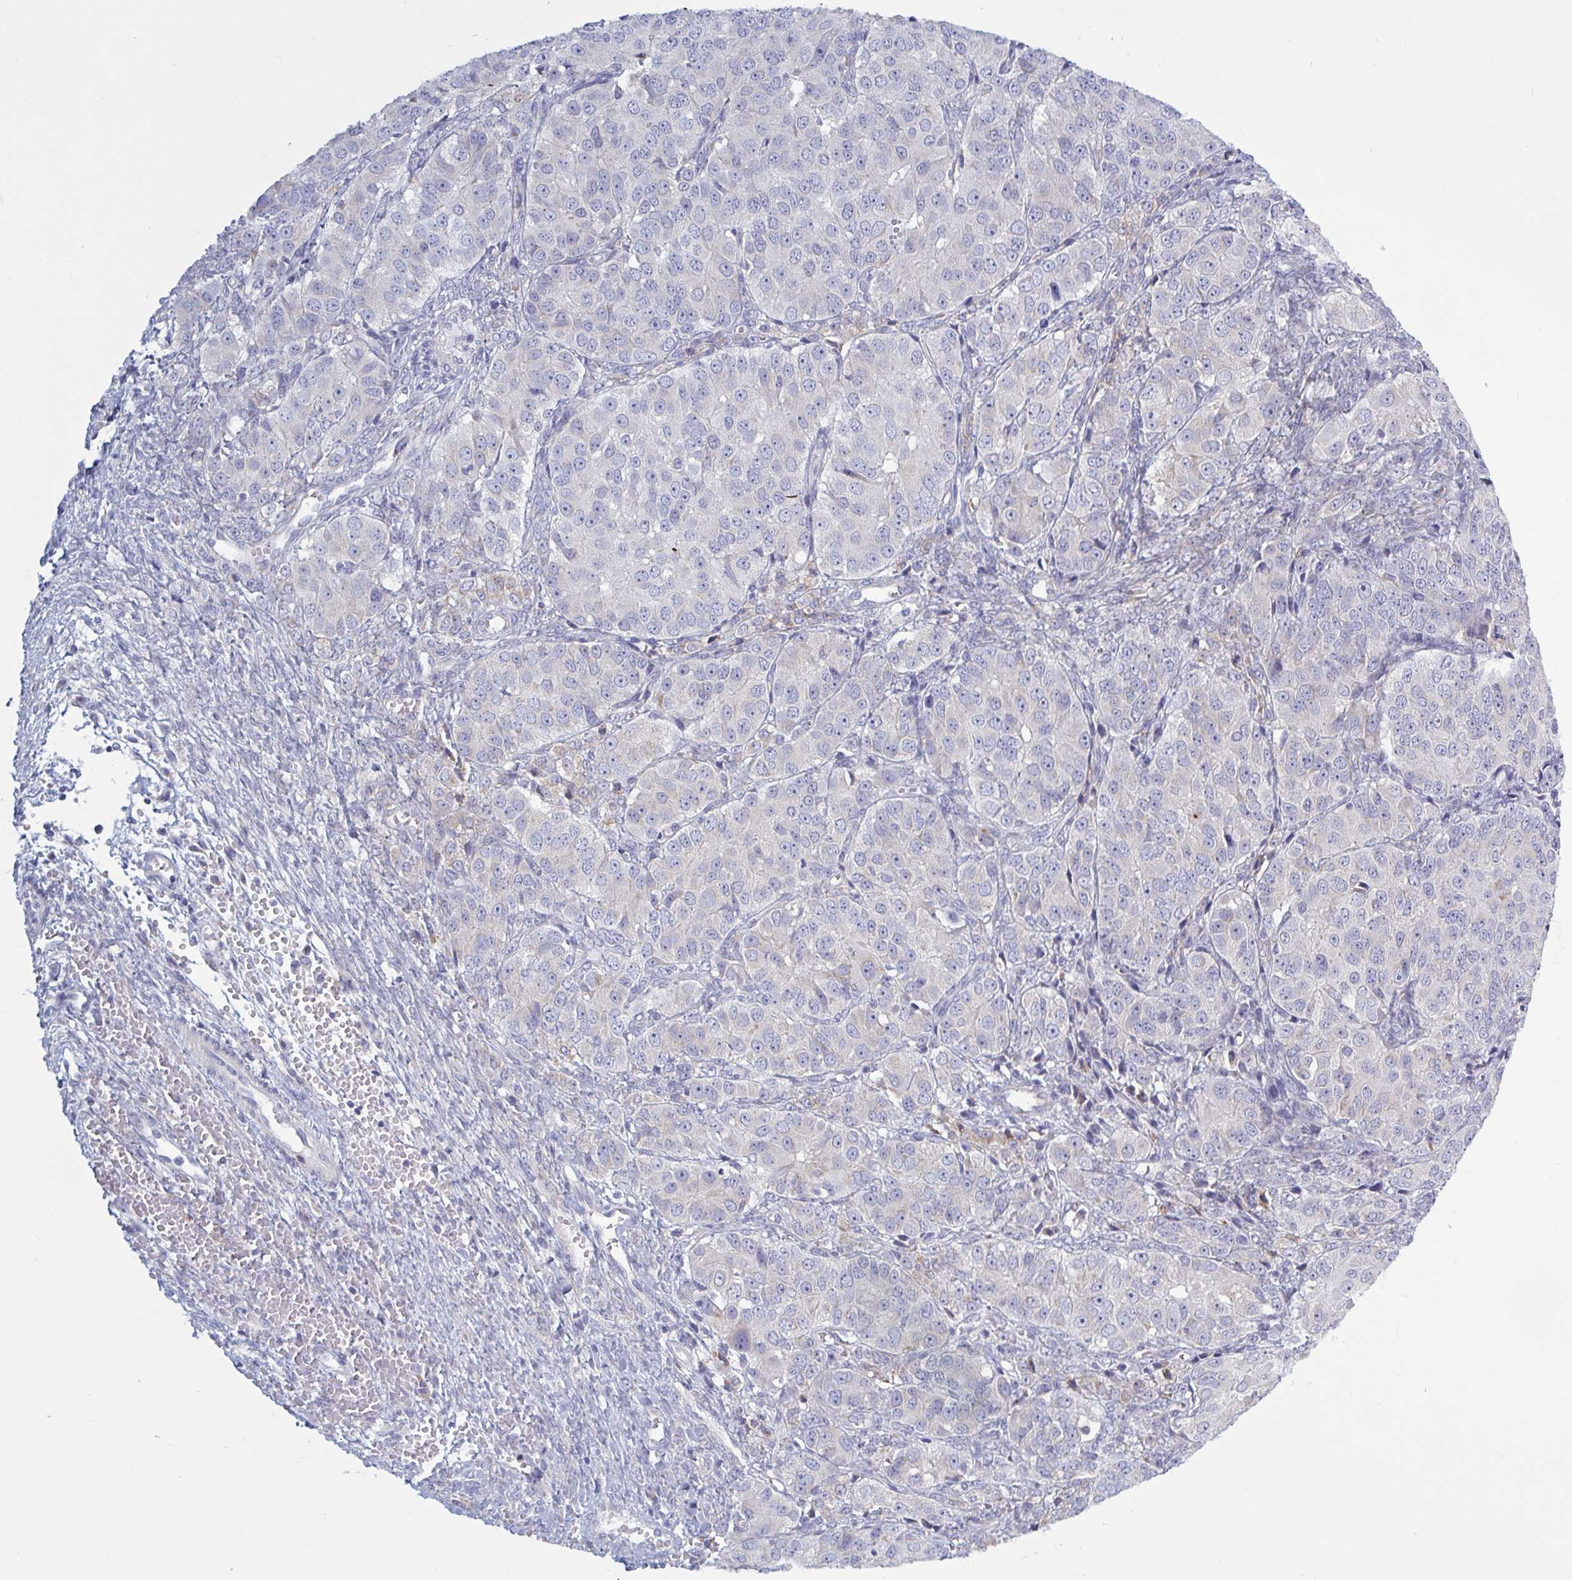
{"staining": {"intensity": "negative", "quantity": "none", "location": "none"}, "tissue": "ovarian cancer", "cell_type": "Tumor cells", "image_type": "cancer", "snomed": [{"axis": "morphology", "description": "Carcinoma, endometroid"}, {"axis": "topography", "description": "Ovary"}], "caption": "Protein analysis of ovarian cancer shows no significant staining in tumor cells.", "gene": "ATG9A", "patient": {"sex": "female", "age": 51}}